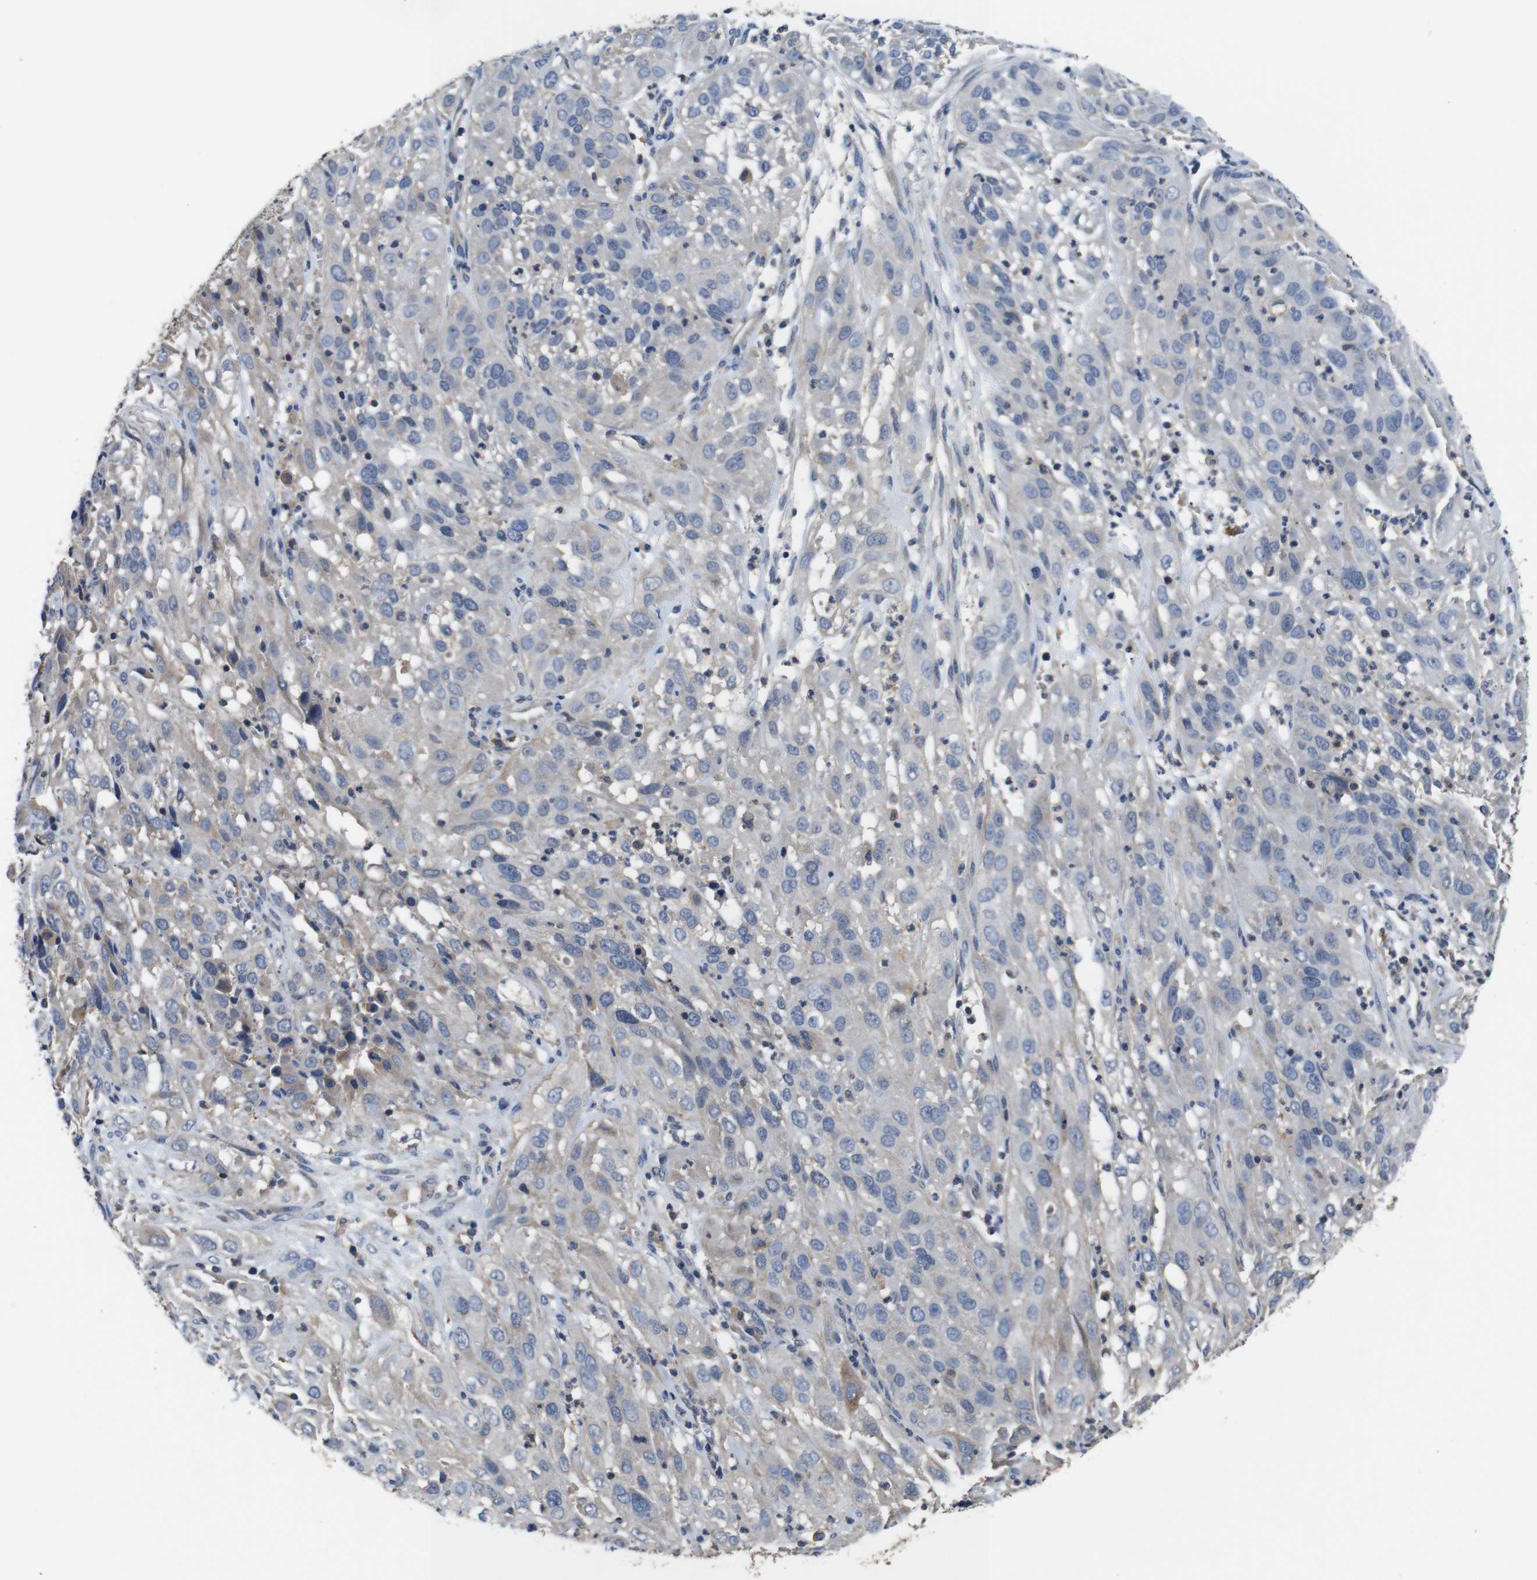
{"staining": {"intensity": "negative", "quantity": "none", "location": "none"}, "tissue": "cervical cancer", "cell_type": "Tumor cells", "image_type": "cancer", "snomed": [{"axis": "morphology", "description": "Squamous cell carcinoma, NOS"}, {"axis": "topography", "description": "Cervix"}], "caption": "There is no significant positivity in tumor cells of cervical cancer (squamous cell carcinoma). (Immunohistochemistry (ihc), brightfield microscopy, high magnification).", "gene": "GLIPR1", "patient": {"sex": "female", "age": 32}}